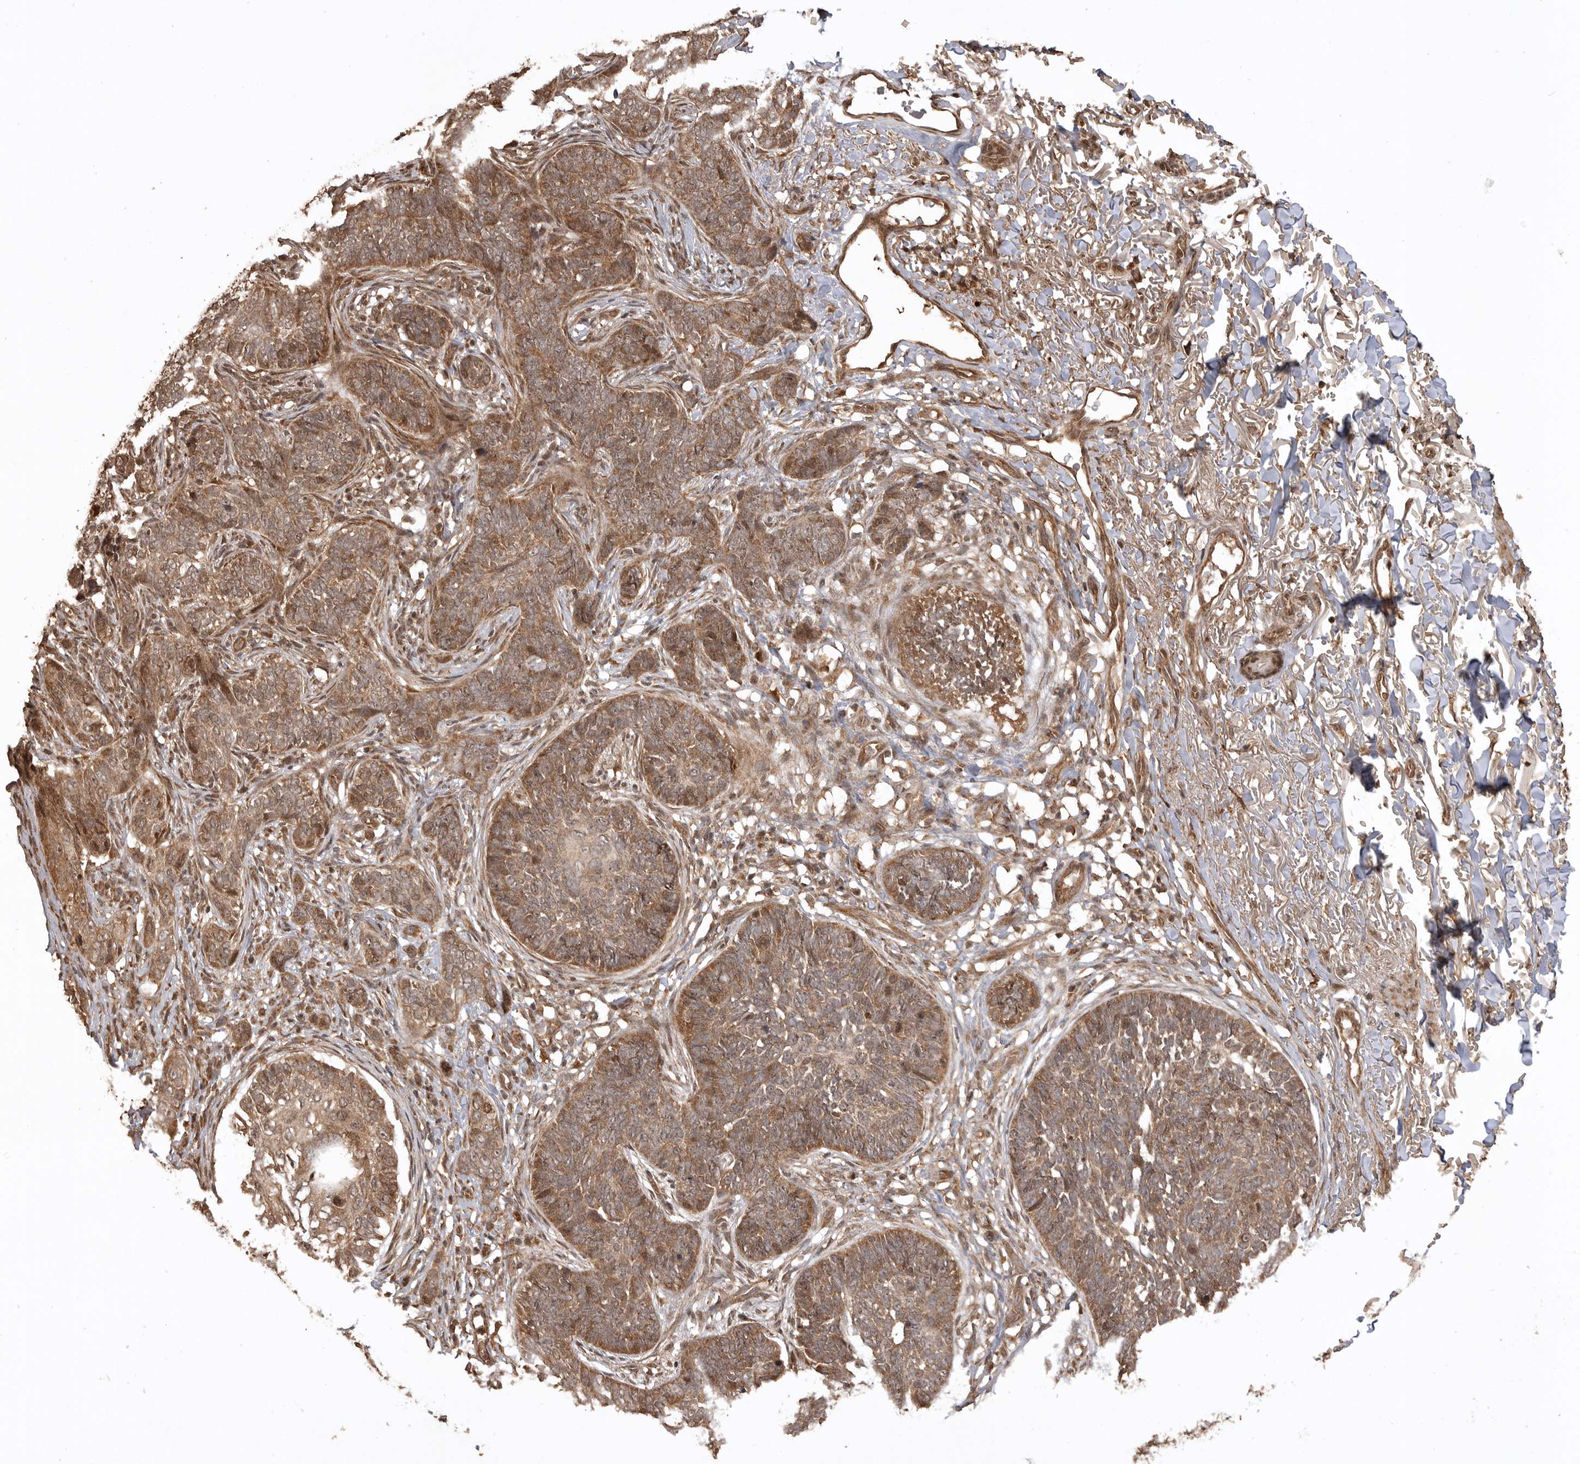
{"staining": {"intensity": "moderate", "quantity": ">75%", "location": "cytoplasmic/membranous"}, "tissue": "skin cancer", "cell_type": "Tumor cells", "image_type": "cancer", "snomed": [{"axis": "morphology", "description": "Normal tissue, NOS"}, {"axis": "morphology", "description": "Basal cell carcinoma"}, {"axis": "topography", "description": "Skin"}], "caption": "A micrograph of skin cancer (basal cell carcinoma) stained for a protein reveals moderate cytoplasmic/membranous brown staining in tumor cells. (DAB (3,3'-diaminobenzidine) IHC with brightfield microscopy, high magnification).", "gene": "BOC", "patient": {"sex": "male", "age": 77}}